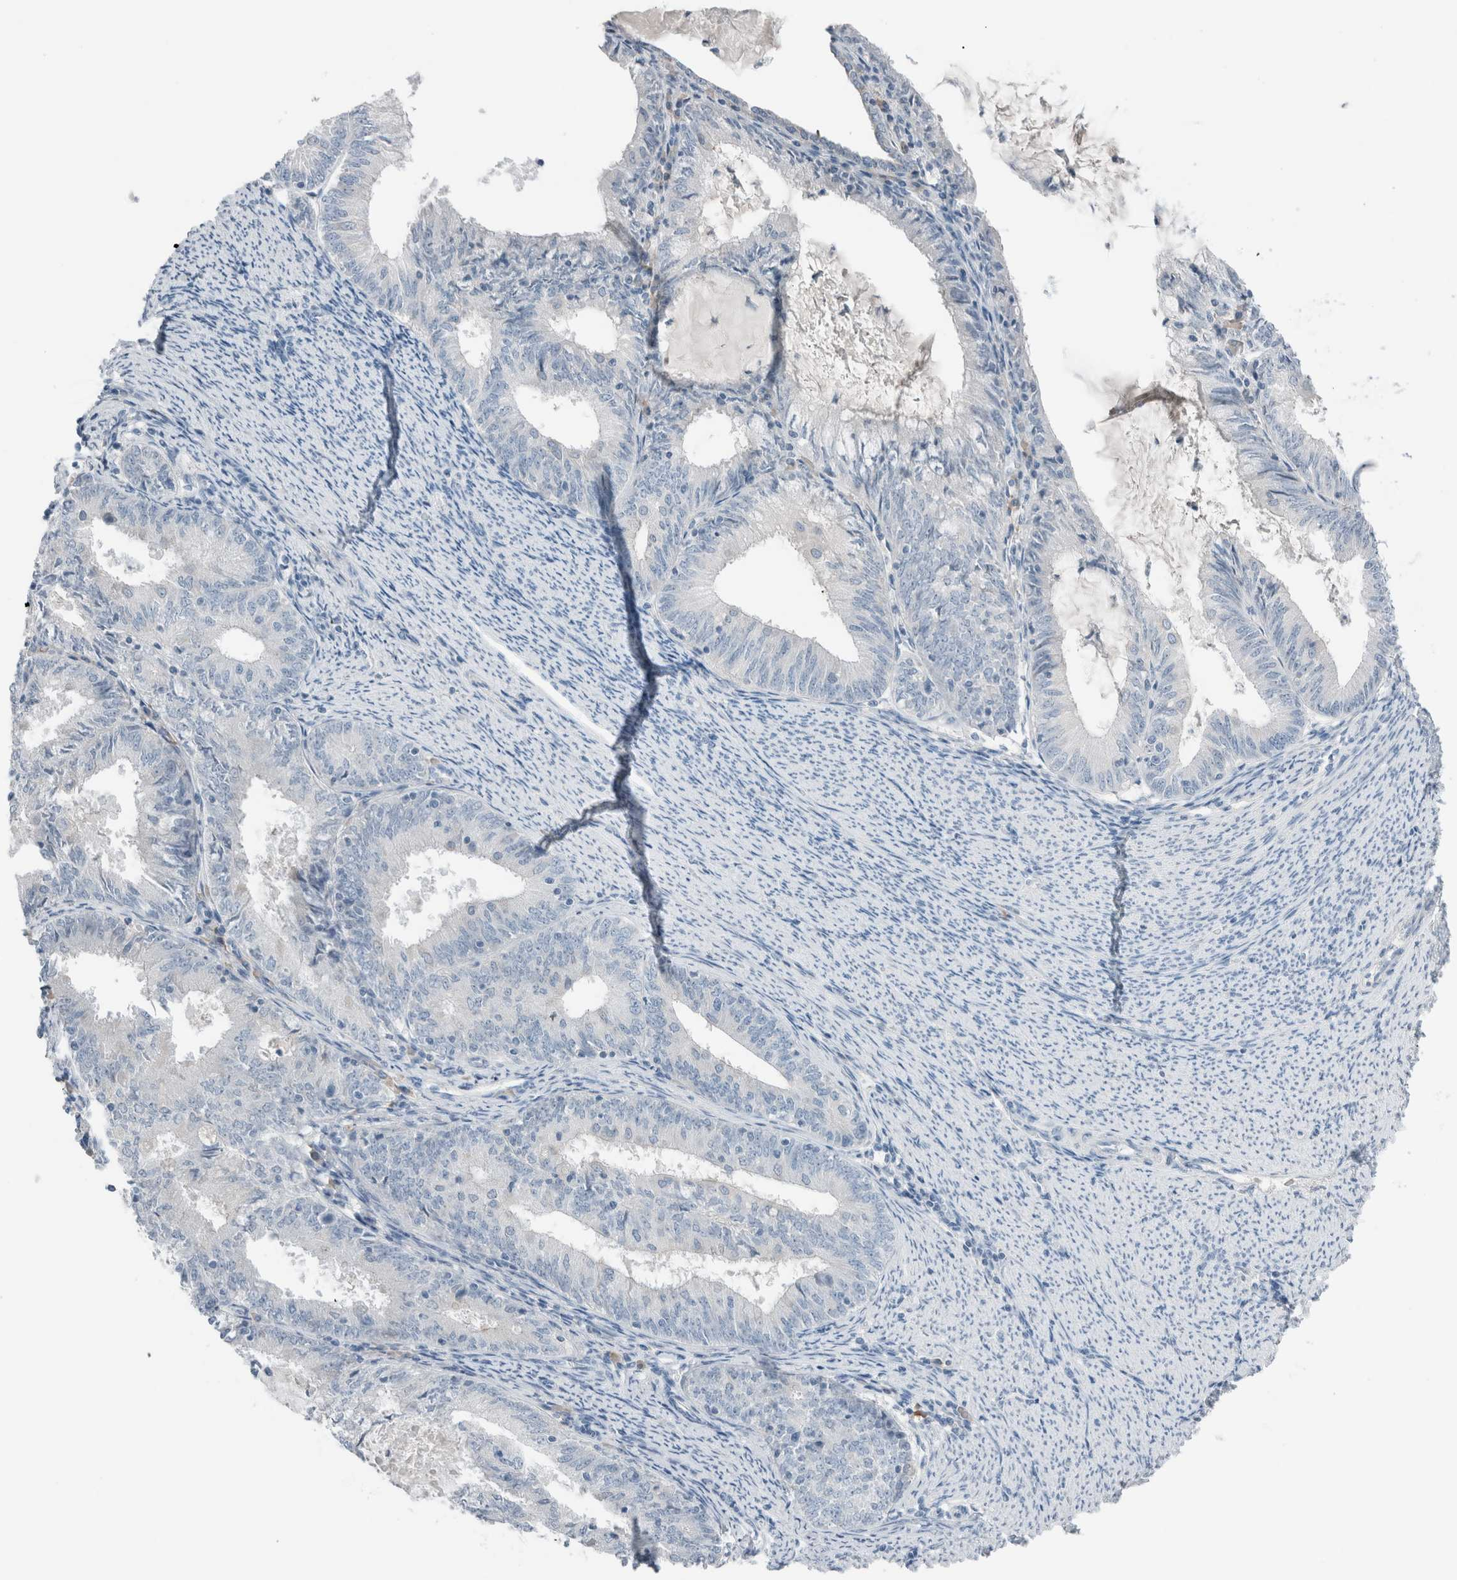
{"staining": {"intensity": "negative", "quantity": "none", "location": "none"}, "tissue": "endometrial cancer", "cell_type": "Tumor cells", "image_type": "cancer", "snomed": [{"axis": "morphology", "description": "Adenocarcinoma, NOS"}, {"axis": "topography", "description": "Endometrium"}], "caption": "Tumor cells are negative for brown protein staining in endometrial cancer.", "gene": "DUOX1", "patient": {"sex": "female", "age": 57}}